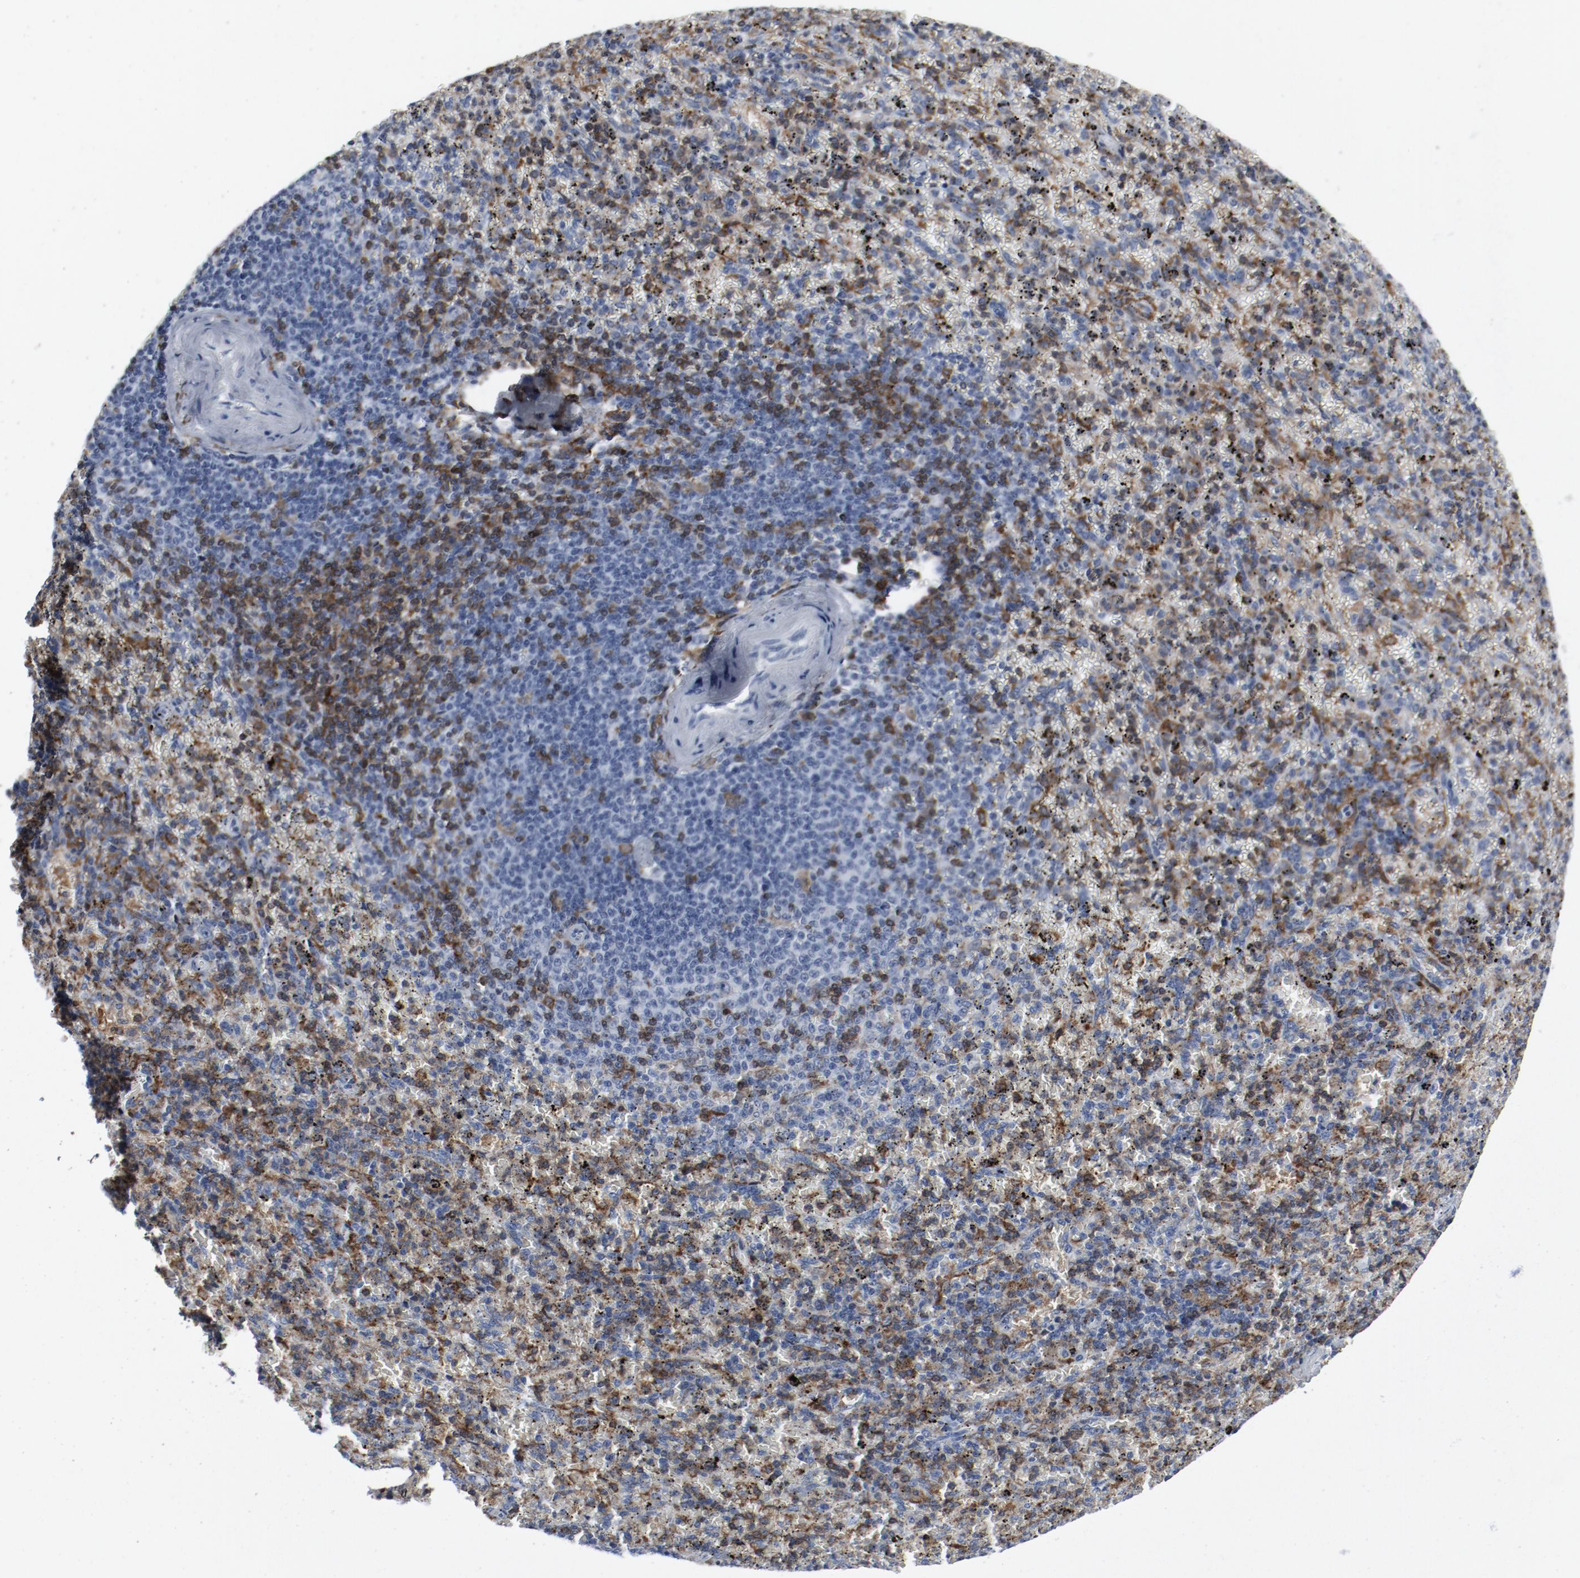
{"staining": {"intensity": "moderate", "quantity": ">75%", "location": "cytoplasmic/membranous"}, "tissue": "spleen", "cell_type": "Cells in red pulp", "image_type": "normal", "snomed": [{"axis": "morphology", "description": "Normal tissue, NOS"}, {"axis": "topography", "description": "Spleen"}], "caption": "A medium amount of moderate cytoplasmic/membranous staining is appreciated in about >75% of cells in red pulp in normal spleen.", "gene": "LCP2", "patient": {"sex": "female", "age": 43}}